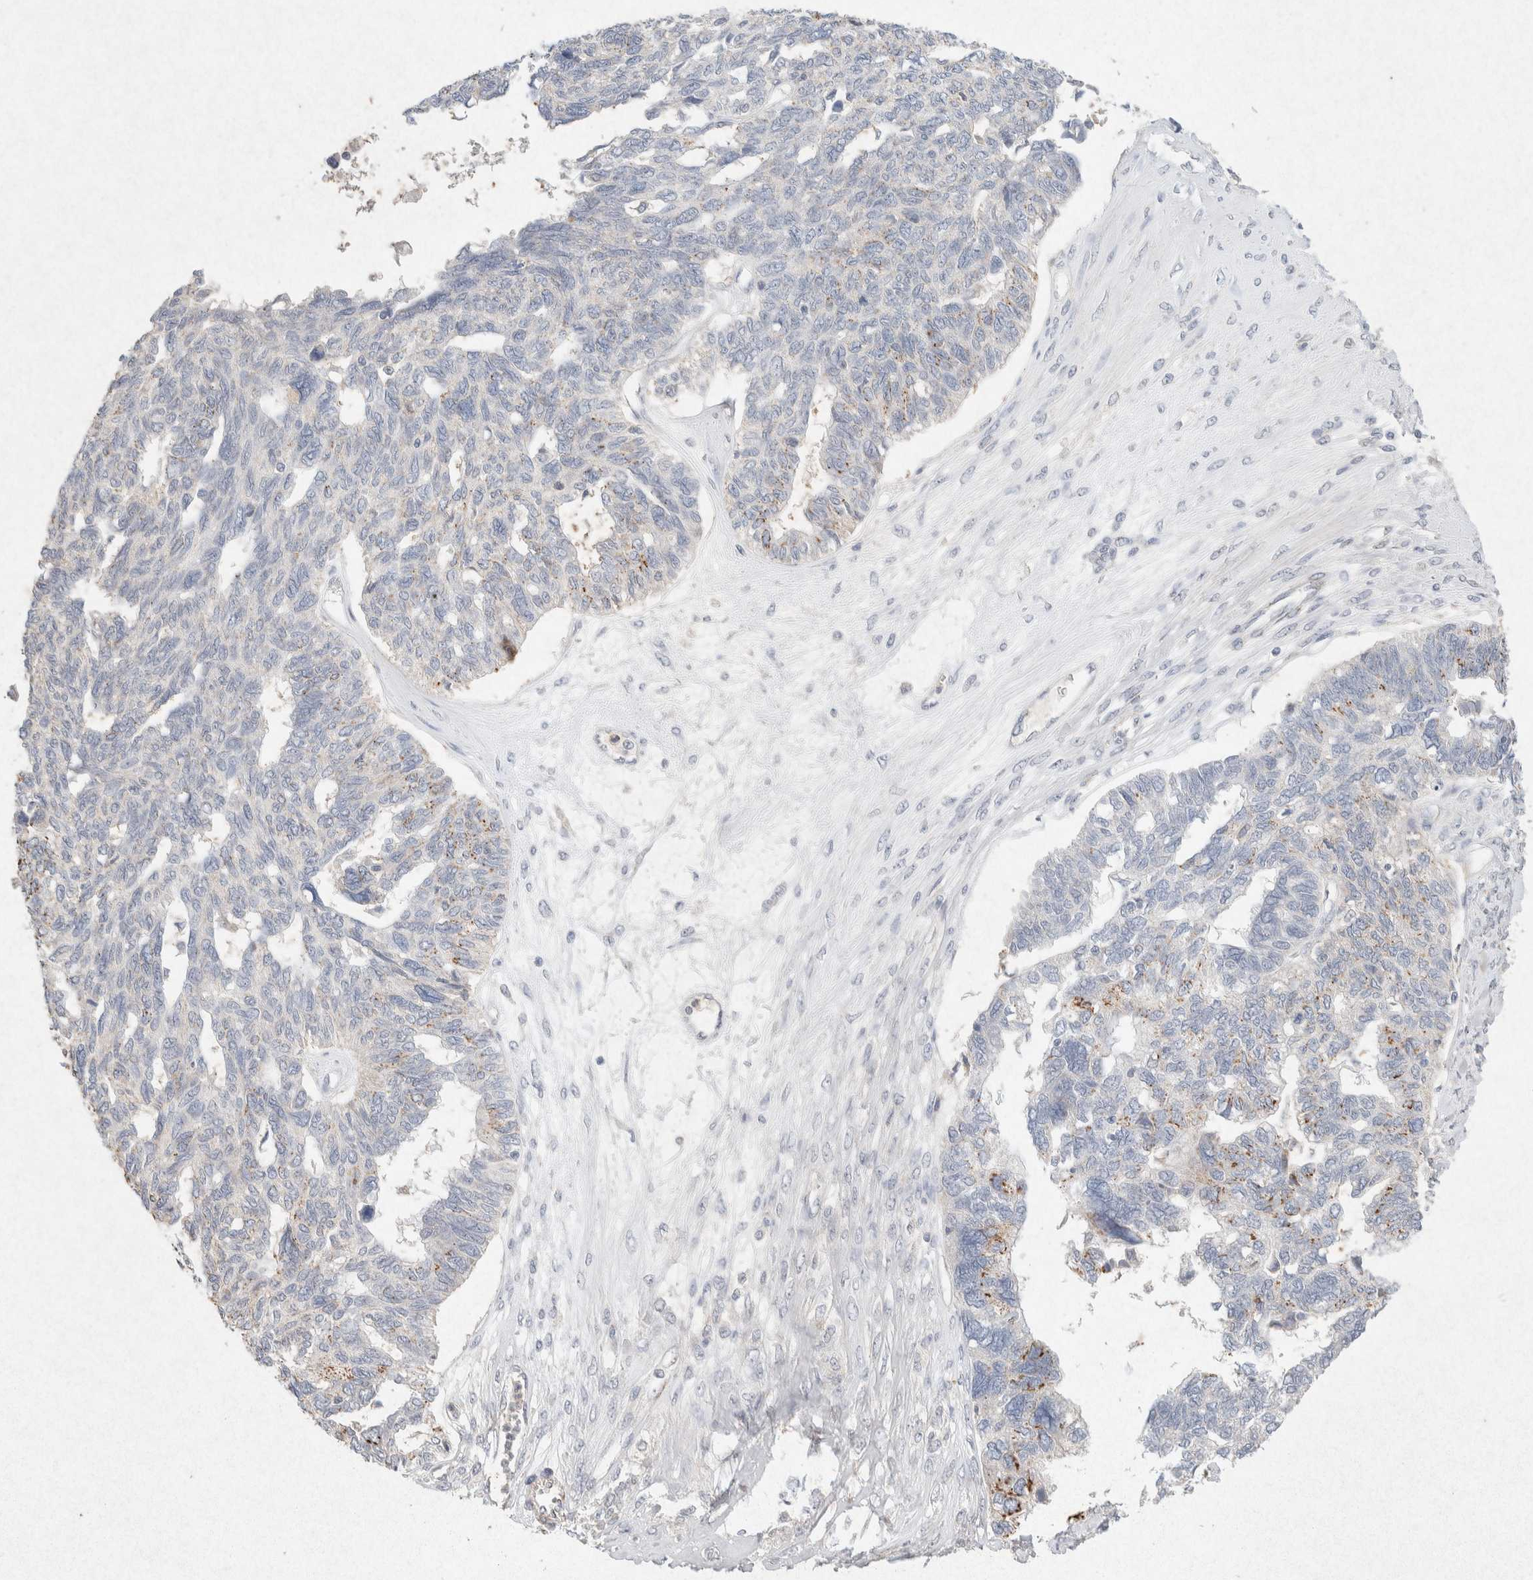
{"staining": {"intensity": "moderate", "quantity": "<25%", "location": "cytoplasmic/membranous"}, "tissue": "ovarian cancer", "cell_type": "Tumor cells", "image_type": "cancer", "snomed": [{"axis": "morphology", "description": "Cystadenocarcinoma, serous, NOS"}, {"axis": "topography", "description": "Ovary"}], "caption": "Ovarian cancer (serous cystadenocarcinoma) tissue reveals moderate cytoplasmic/membranous positivity in about <25% of tumor cells, visualized by immunohistochemistry.", "gene": "GNAI1", "patient": {"sex": "female", "age": 79}}